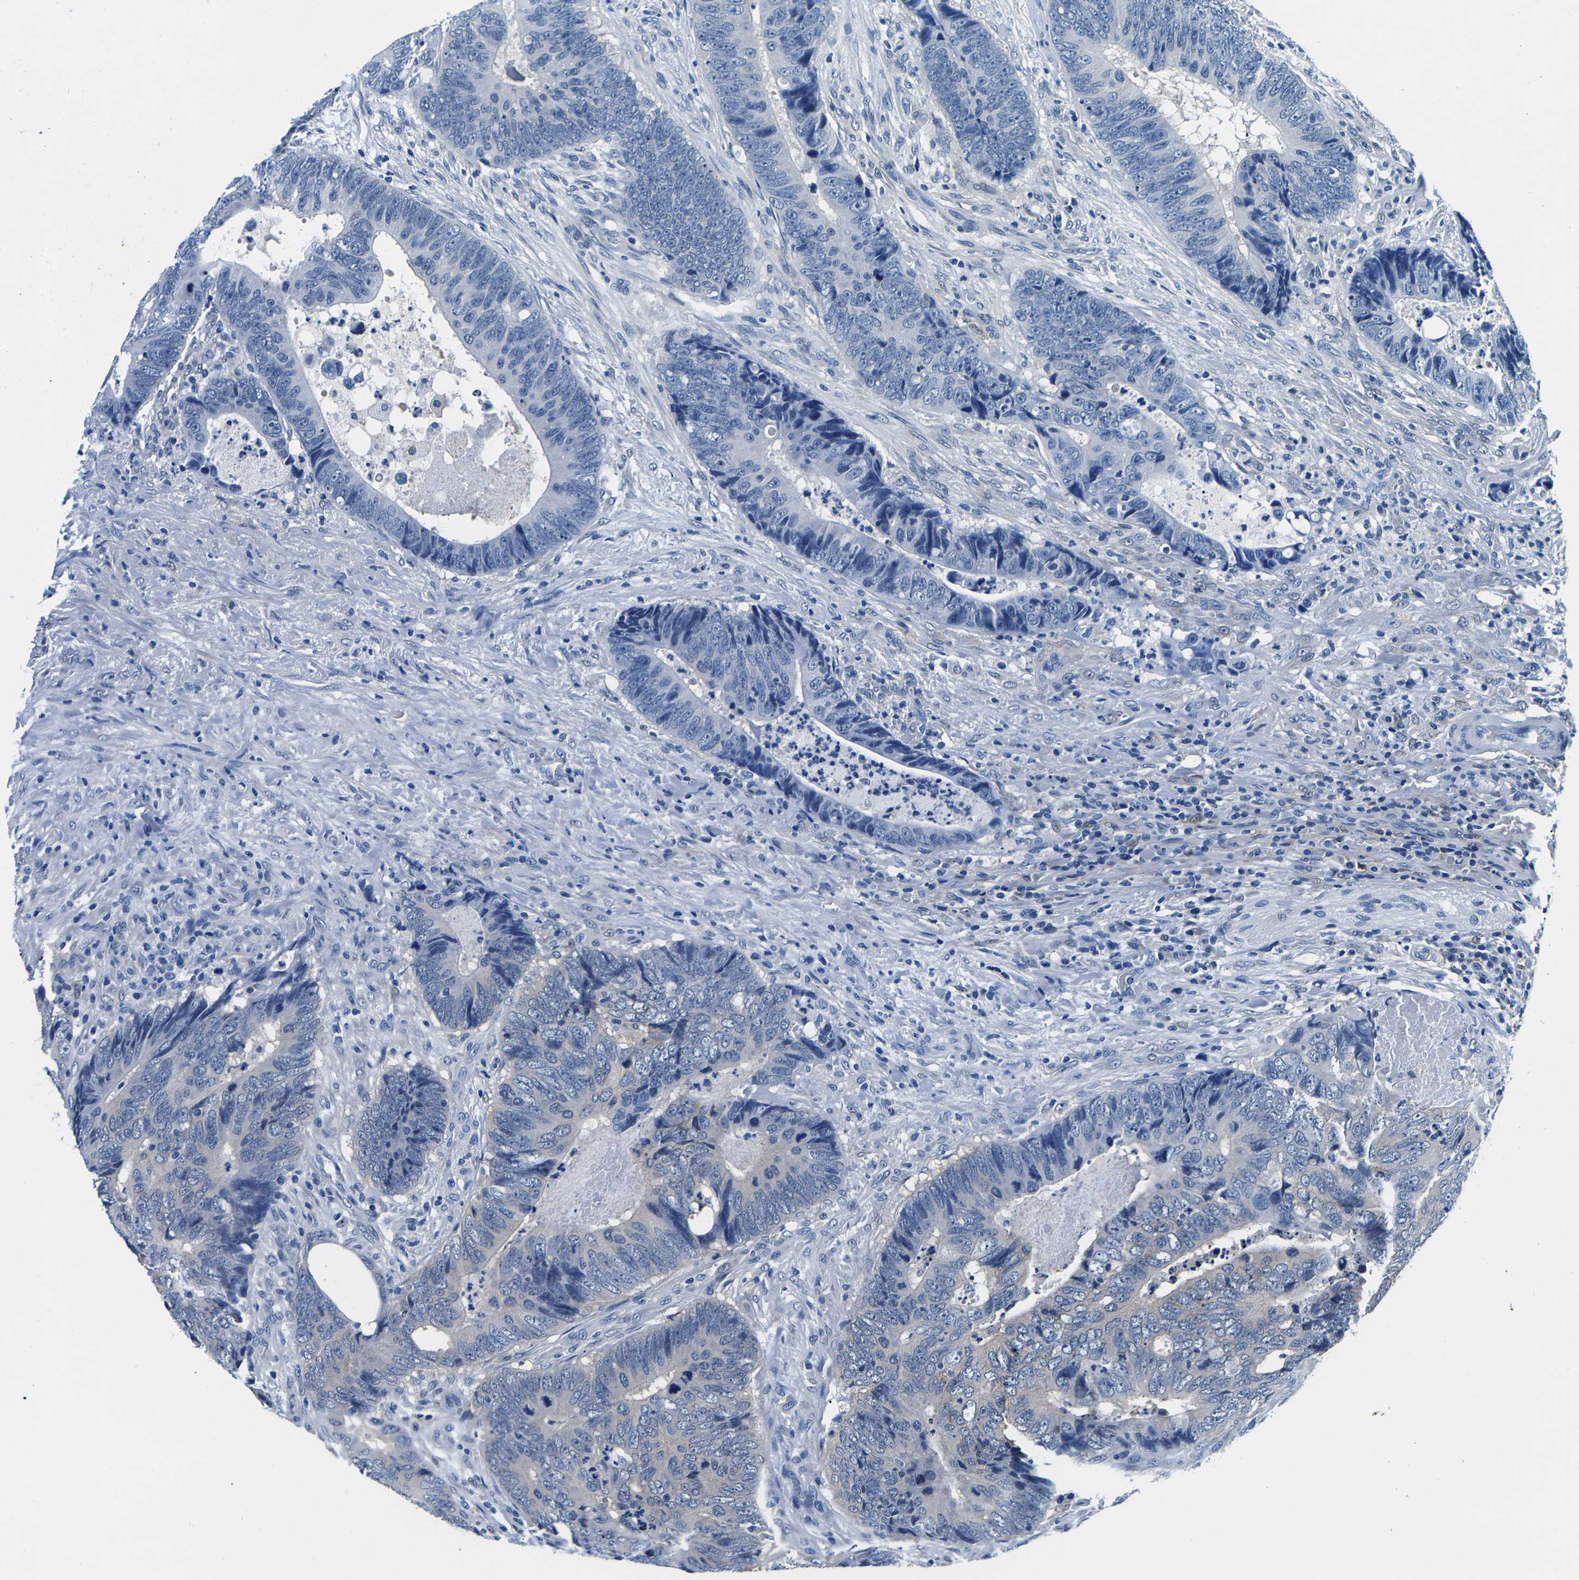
{"staining": {"intensity": "negative", "quantity": "none", "location": "none"}, "tissue": "colorectal cancer", "cell_type": "Tumor cells", "image_type": "cancer", "snomed": [{"axis": "morphology", "description": "Adenocarcinoma, NOS"}, {"axis": "topography", "description": "Colon"}], "caption": "A high-resolution micrograph shows IHC staining of colorectal adenocarcinoma, which demonstrates no significant expression in tumor cells.", "gene": "ACO1", "patient": {"sex": "male", "age": 56}}